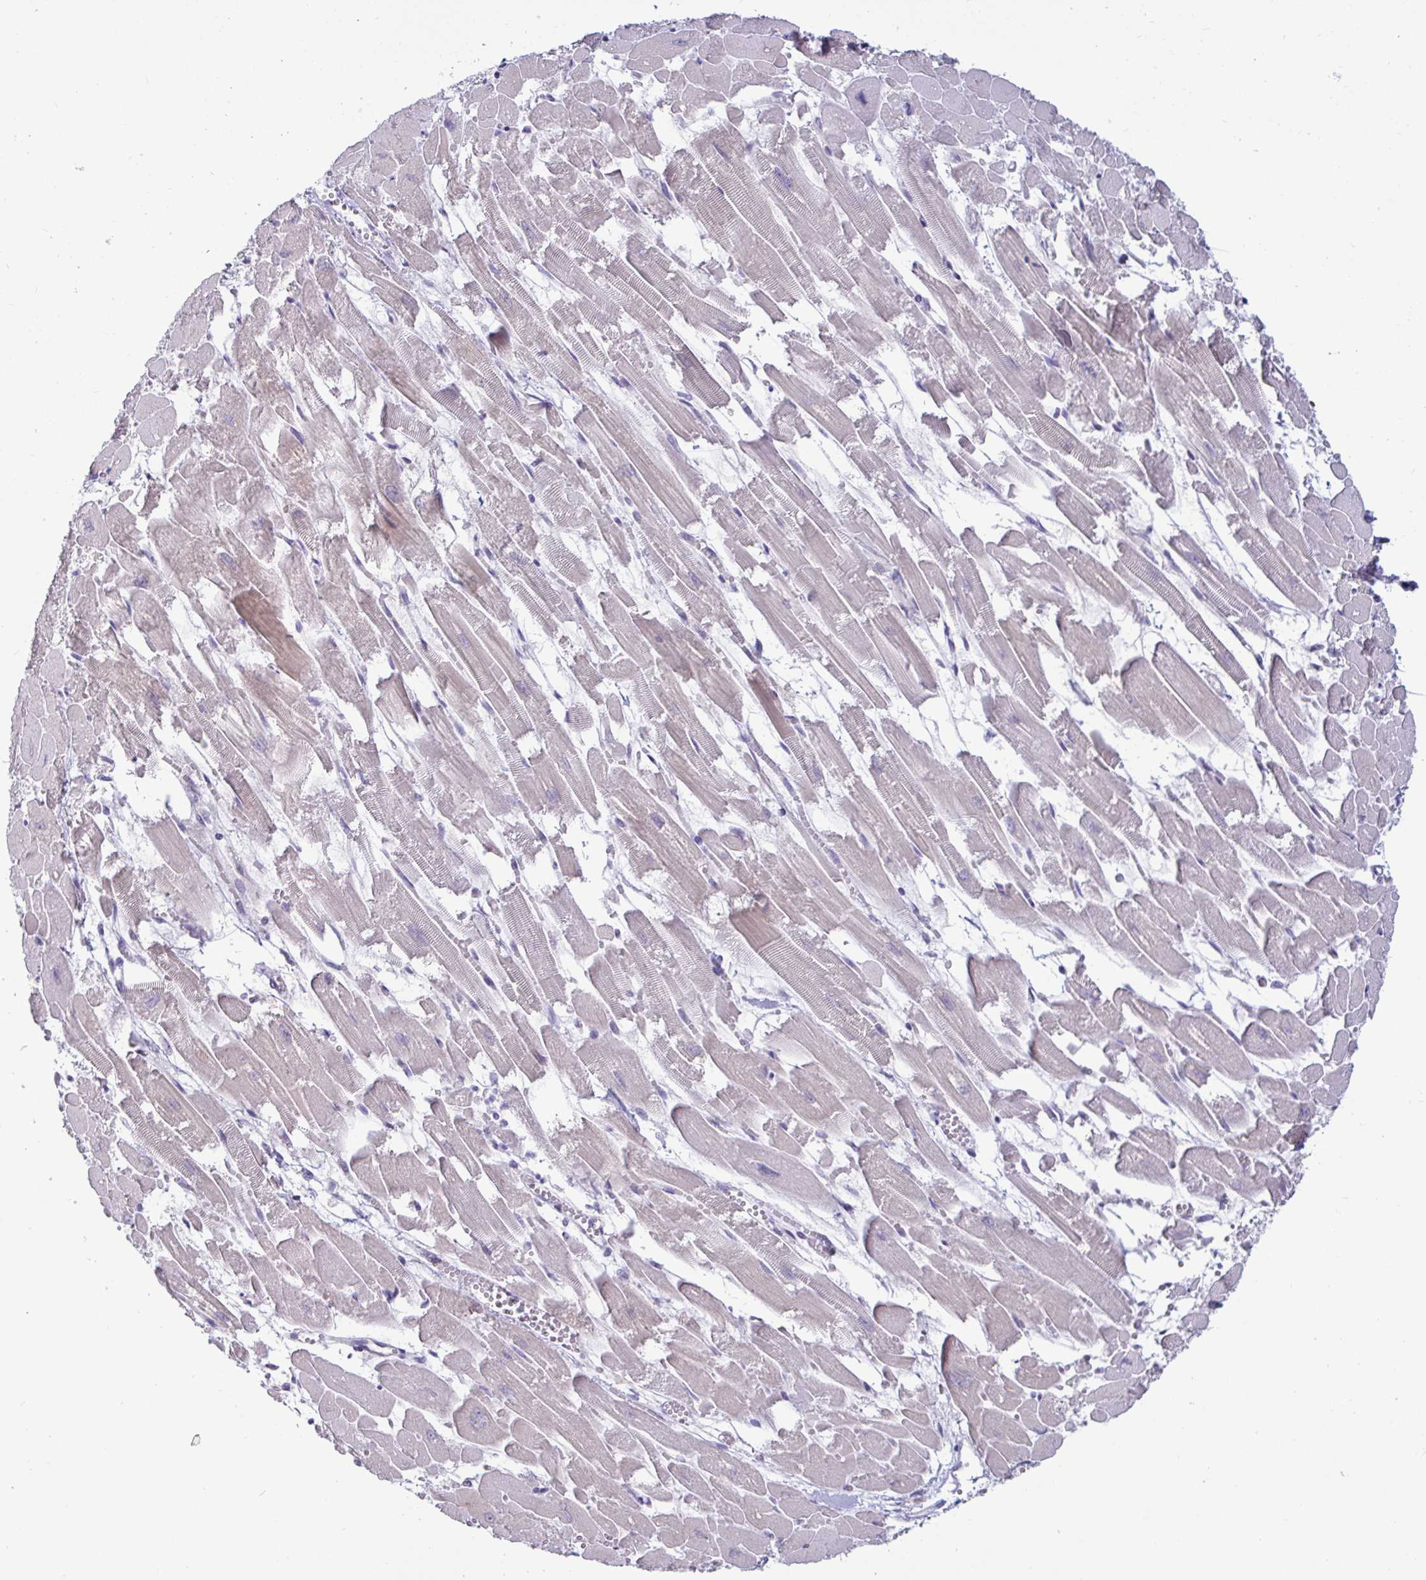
{"staining": {"intensity": "negative", "quantity": "none", "location": "none"}, "tissue": "heart muscle", "cell_type": "Cardiomyocytes", "image_type": "normal", "snomed": [{"axis": "morphology", "description": "Normal tissue, NOS"}, {"axis": "topography", "description": "Heart"}], "caption": "An IHC image of benign heart muscle is shown. There is no staining in cardiomyocytes of heart muscle.", "gene": "GSTM1", "patient": {"sex": "female", "age": 52}}